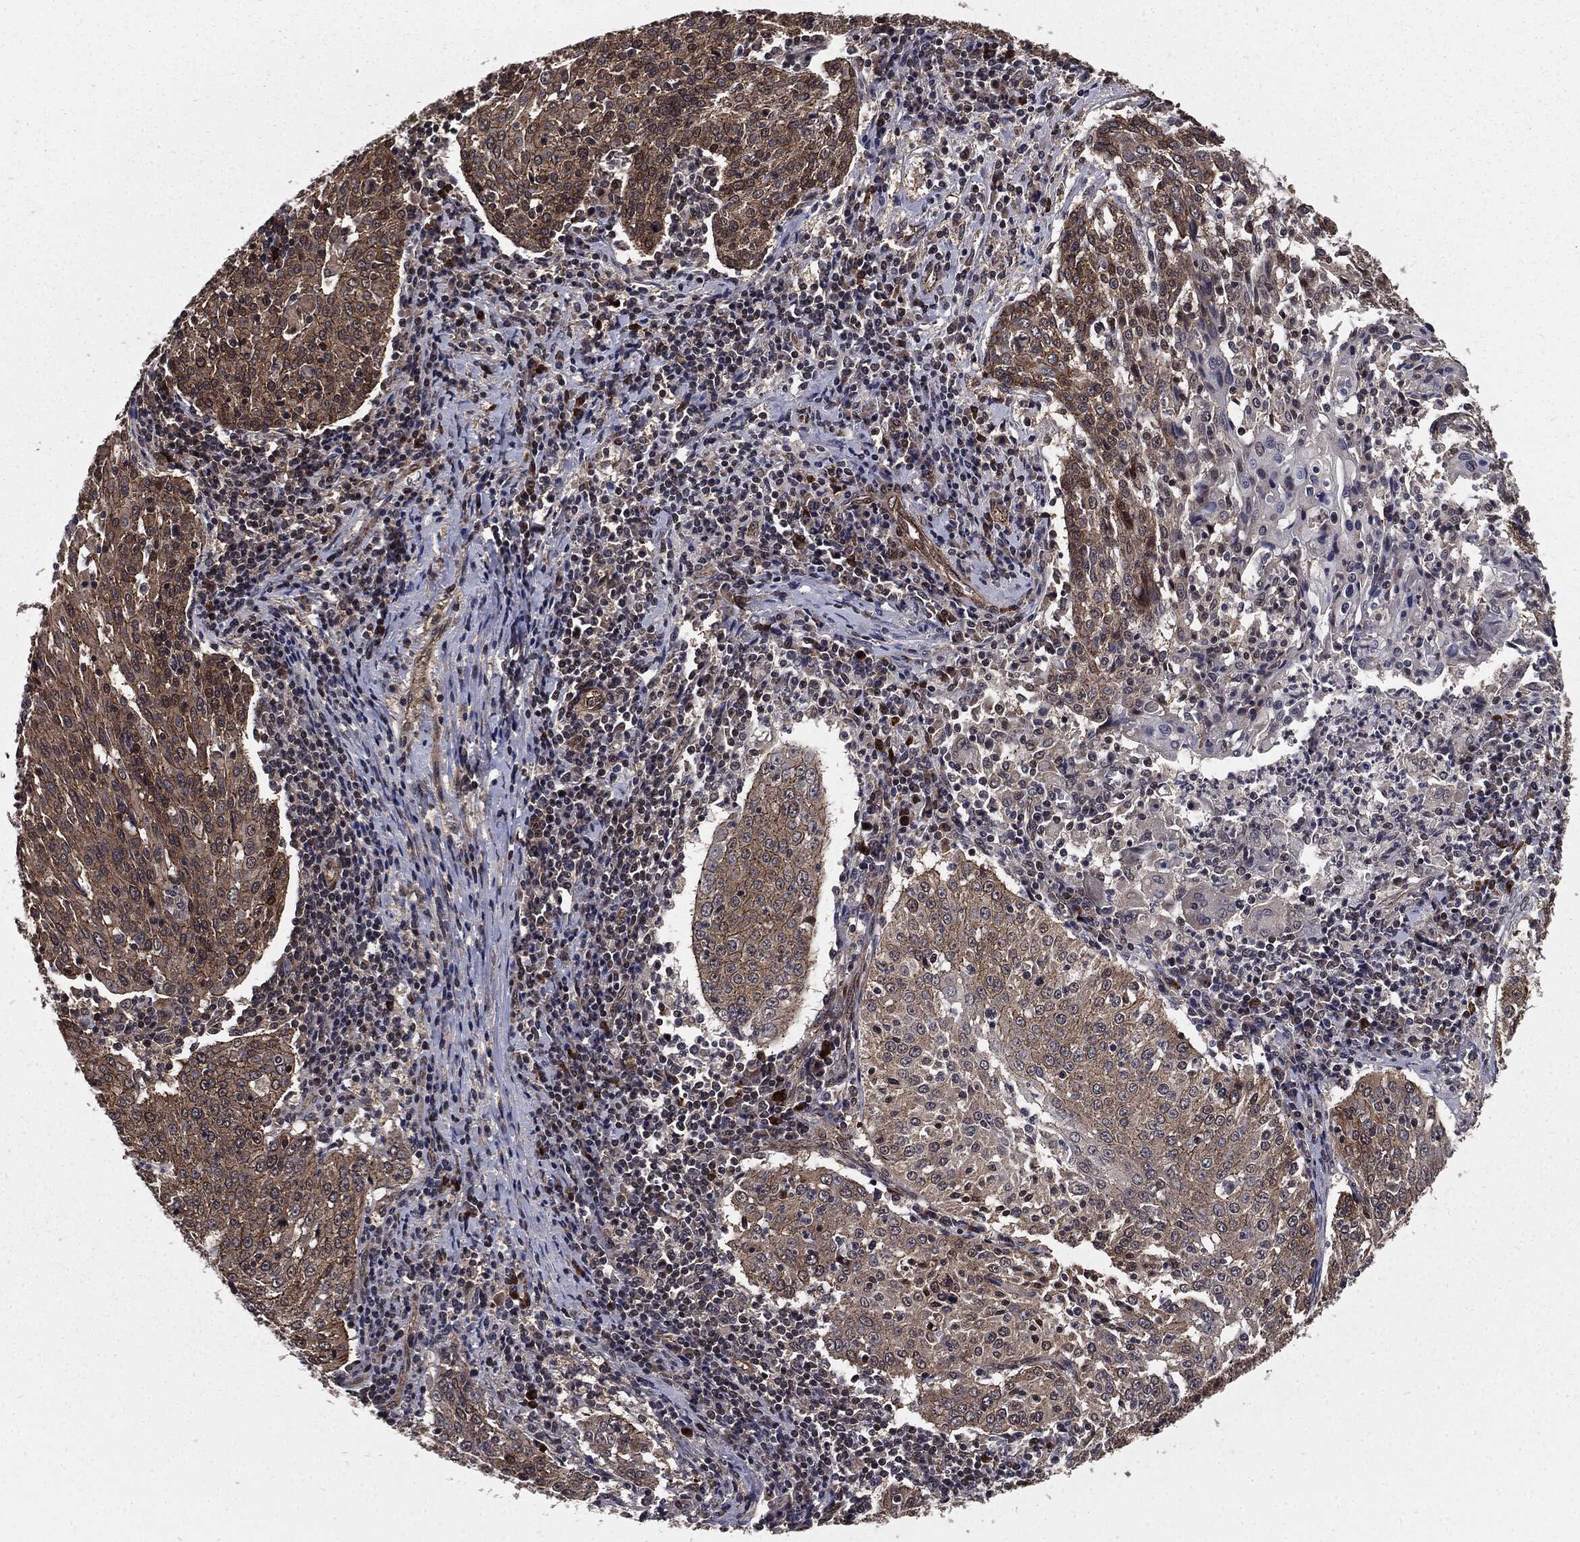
{"staining": {"intensity": "weak", "quantity": ">75%", "location": "cytoplasmic/membranous"}, "tissue": "cervical cancer", "cell_type": "Tumor cells", "image_type": "cancer", "snomed": [{"axis": "morphology", "description": "Squamous cell carcinoma, NOS"}, {"axis": "topography", "description": "Cervix"}], "caption": "Cervical cancer (squamous cell carcinoma) stained for a protein (brown) shows weak cytoplasmic/membranous positive expression in approximately >75% of tumor cells.", "gene": "PTPA", "patient": {"sex": "female", "age": 41}}